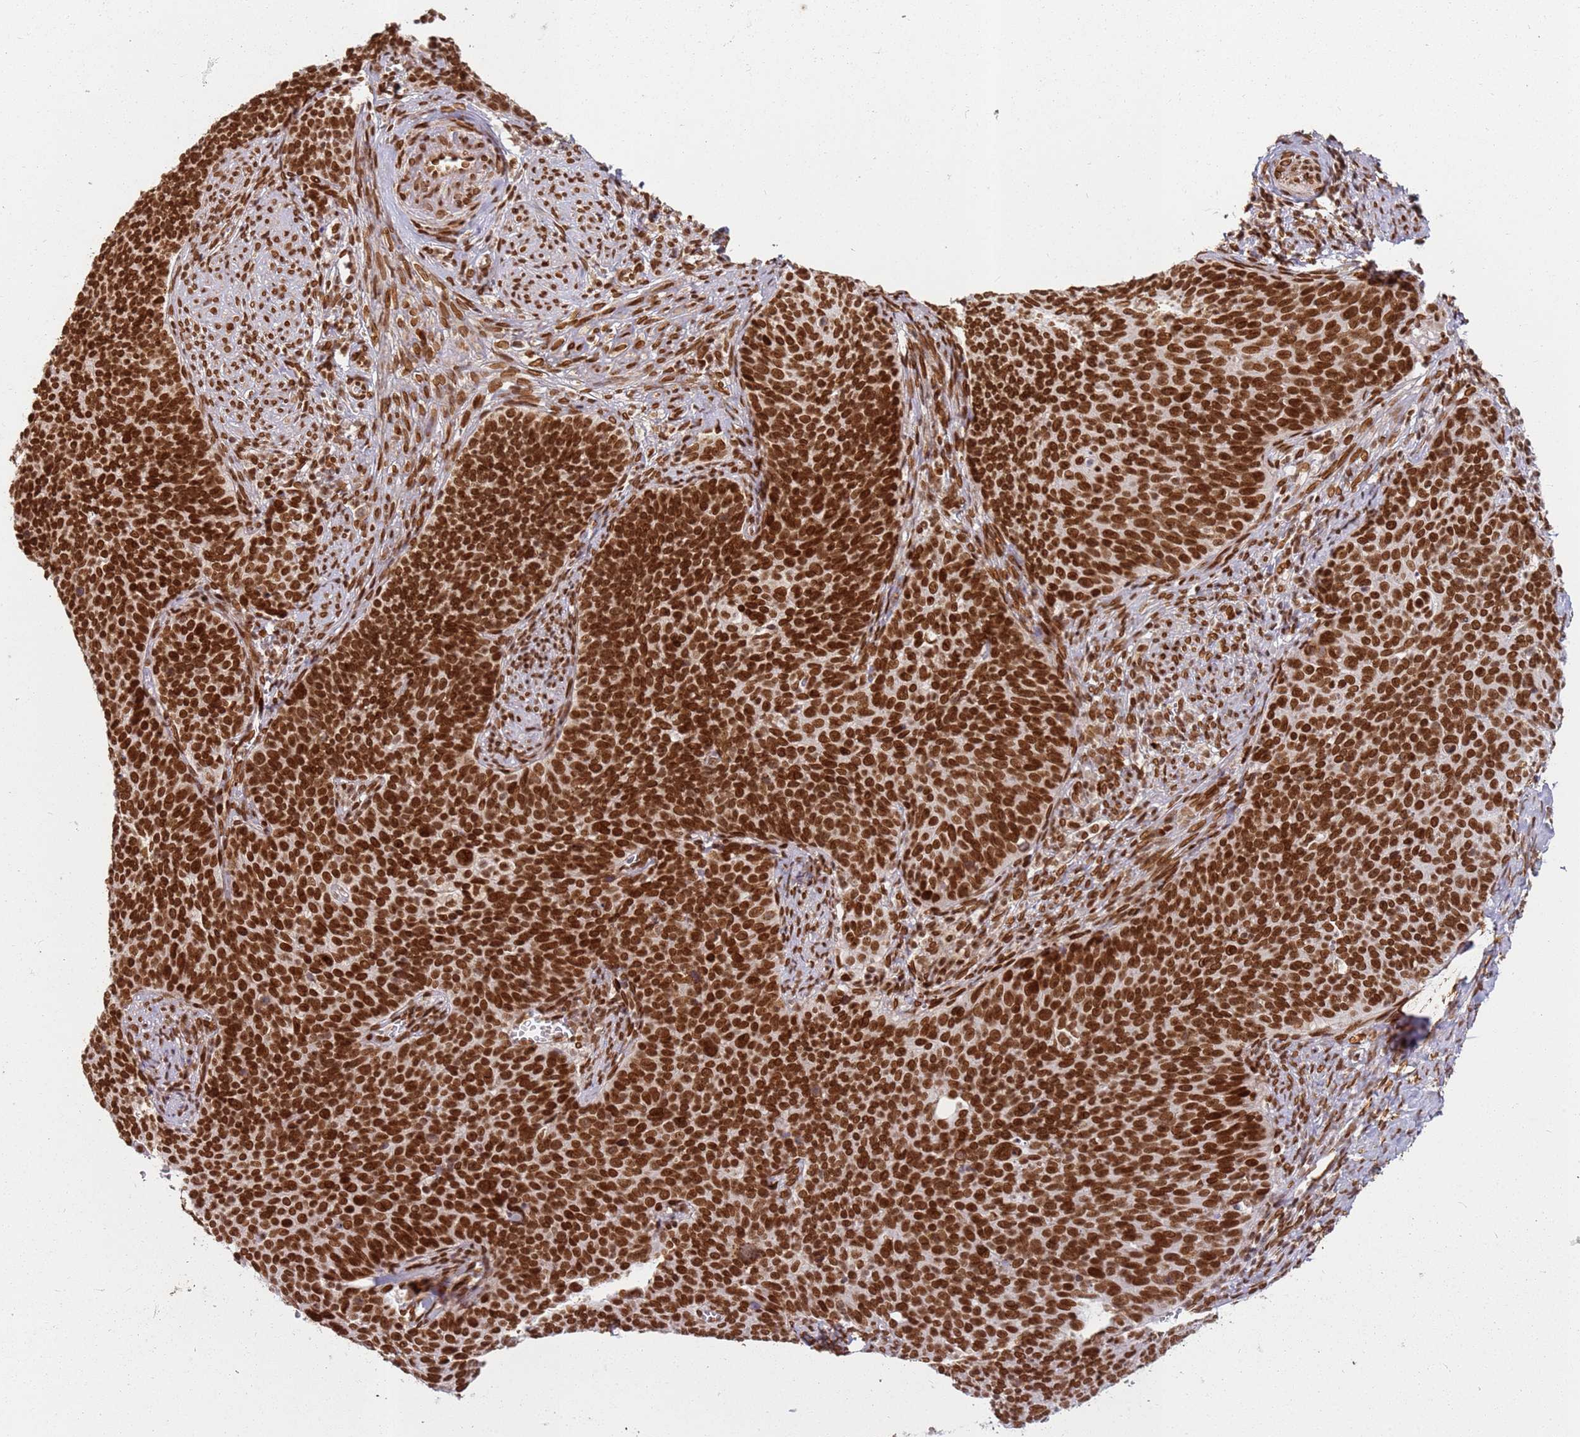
{"staining": {"intensity": "strong", "quantity": ">75%", "location": "nuclear"}, "tissue": "cervical cancer", "cell_type": "Tumor cells", "image_type": "cancer", "snomed": [{"axis": "morphology", "description": "Normal tissue, NOS"}, {"axis": "morphology", "description": "Squamous cell carcinoma, NOS"}, {"axis": "topography", "description": "Cervix"}], "caption": "Human cervical cancer stained for a protein (brown) reveals strong nuclear positive expression in about >75% of tumor cells.", "gene": "TENT4A", "patient": {"sex": "female", "age": 39}}